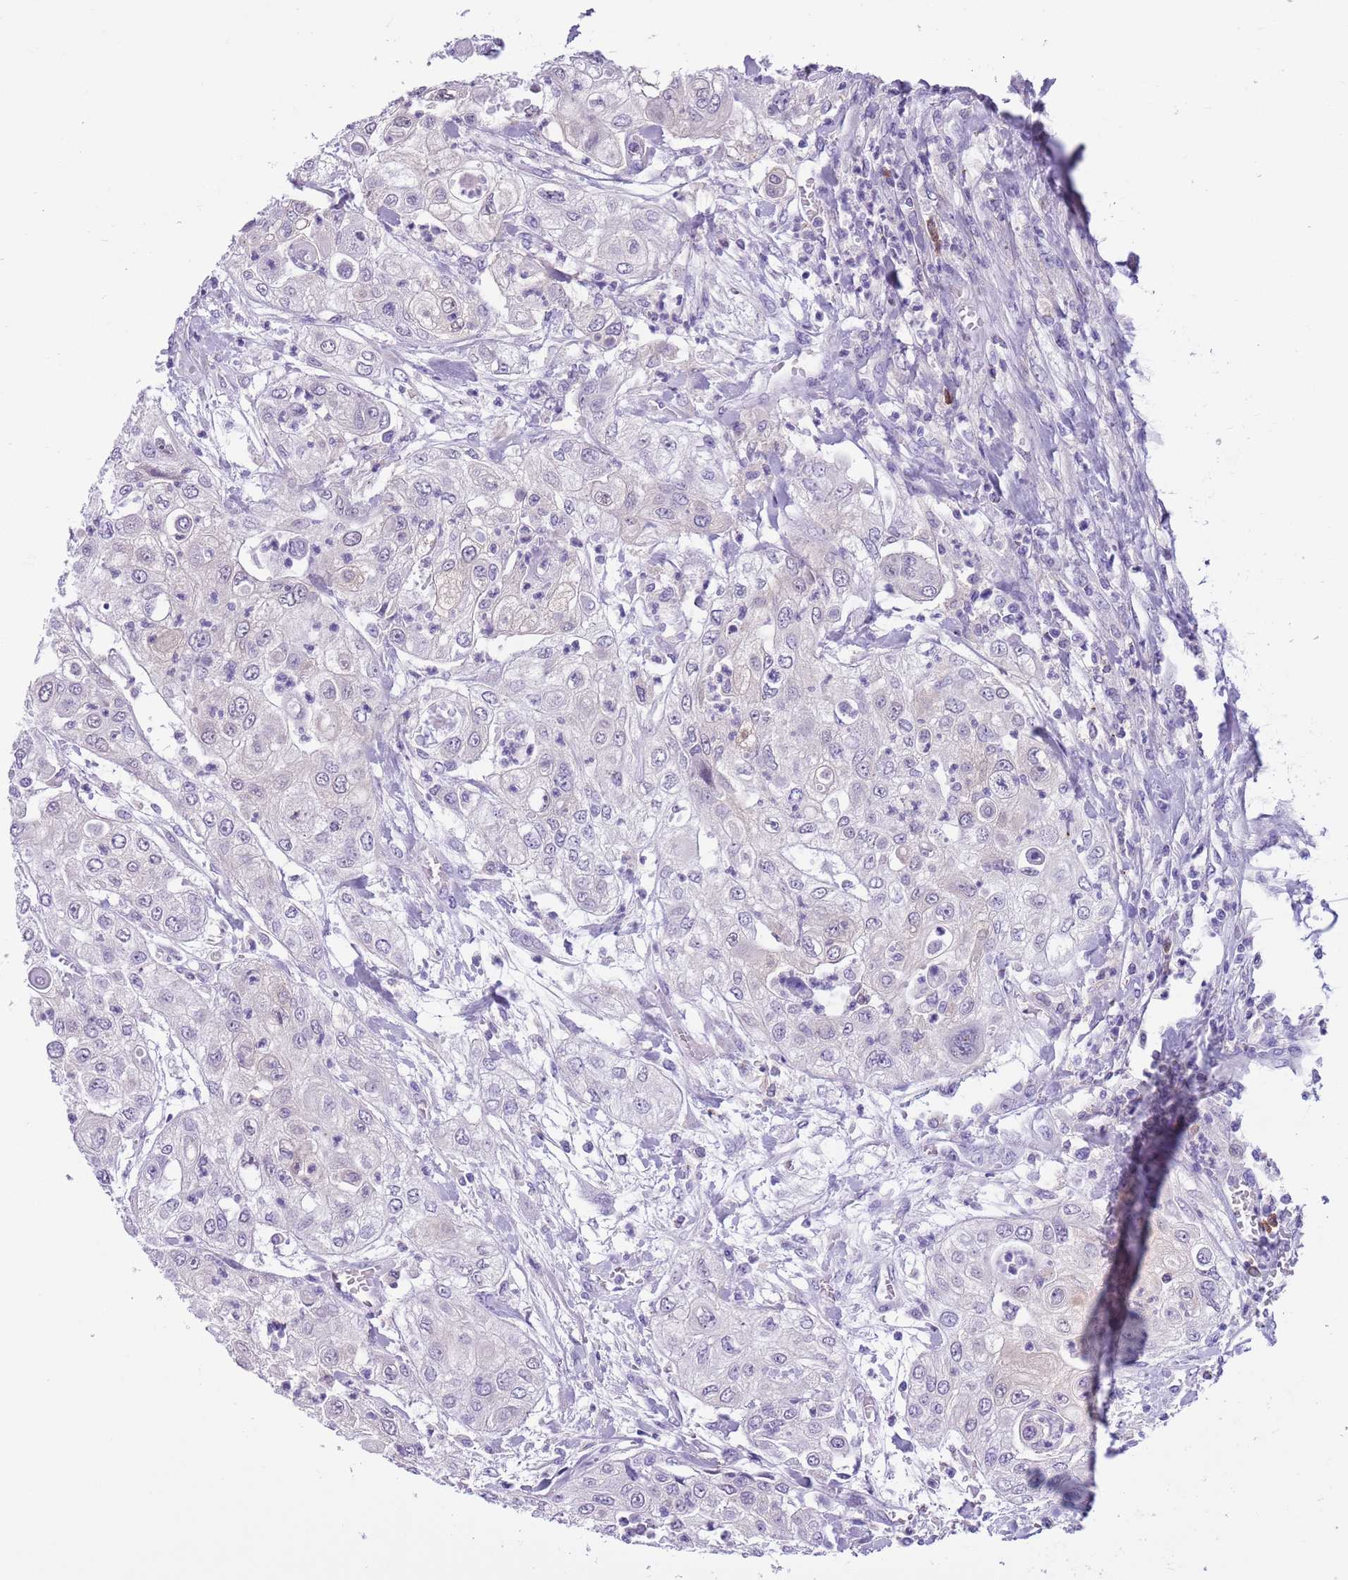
{"staining": {"intensity": "negative", "quantity": "none", "location": "none"}, "tissue": "urothelial cancer", "cell_type": "Tumor cells", "image_type": "cancer", "snomed": [{"axis": "morphology", "description": "Urothelial carcinoma, High grade"}, {"axis": "topography", "description": "Urinary bladder"}], "caption": "Image shows no protein expression in tumor cells of urothelial carcinoma (high-grade) tissue.", "gene": "PFKFB2", "patient": {"sex": "female", "age": 79}}